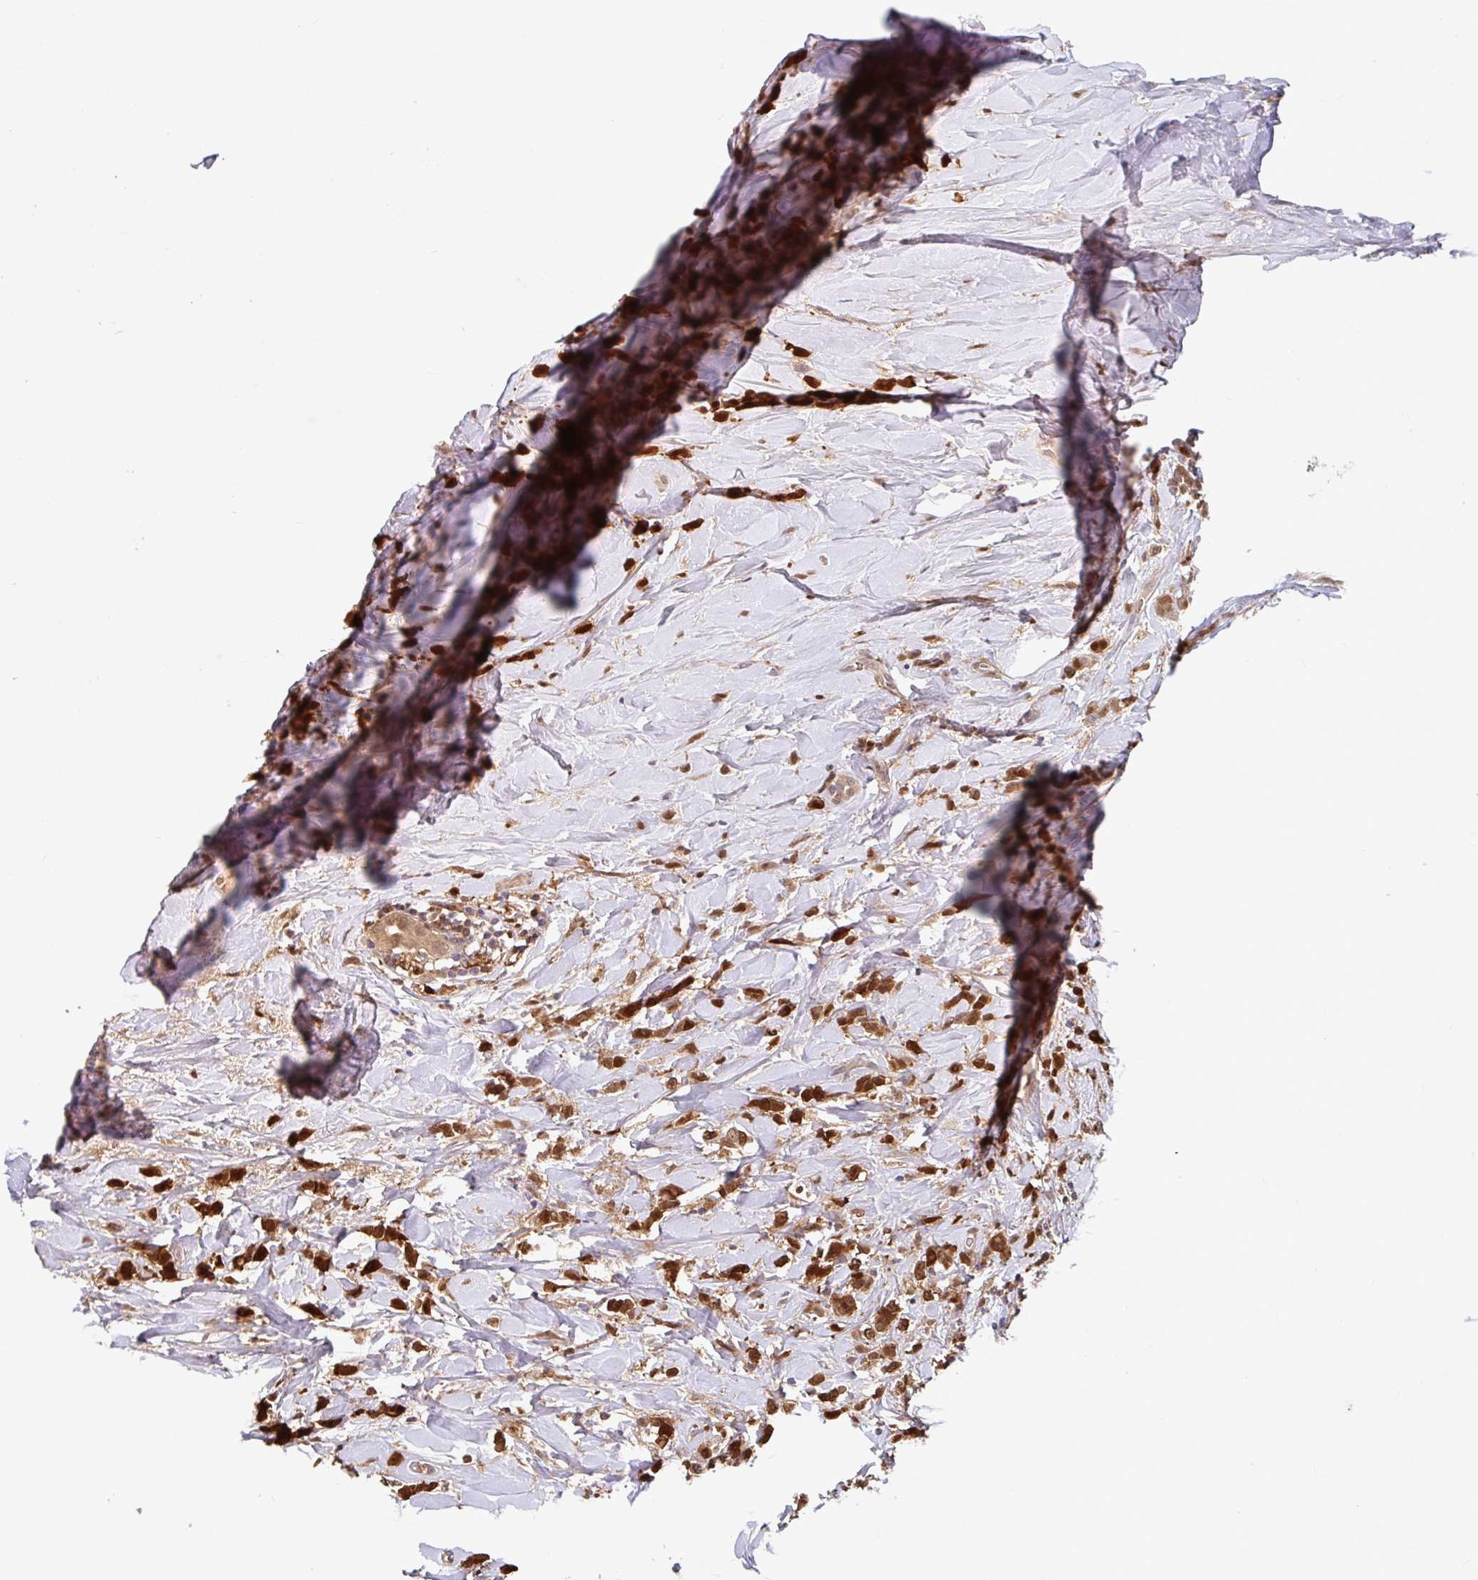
{"staining": {"intensity": "strong", "quantity": ">75%", "location": "cytoplasmic/membranous,nuclear"}, "tissue": "breast cancer", "cell_type": "Tumor cells", "image_type": "cancer", "snomed": [{"axis": "morphology", "description": "Duct carcinoma"}, {"axis": "topography", "description": "Breast"}], "caption": "Breast cancer stained for a protein (brown) displays strong cytoplasmic/membranous and nuclear positive staining in about >75% of tumor cells.", "gene": "BLVRA", "patient": {"sex": "female", "age": 80}}